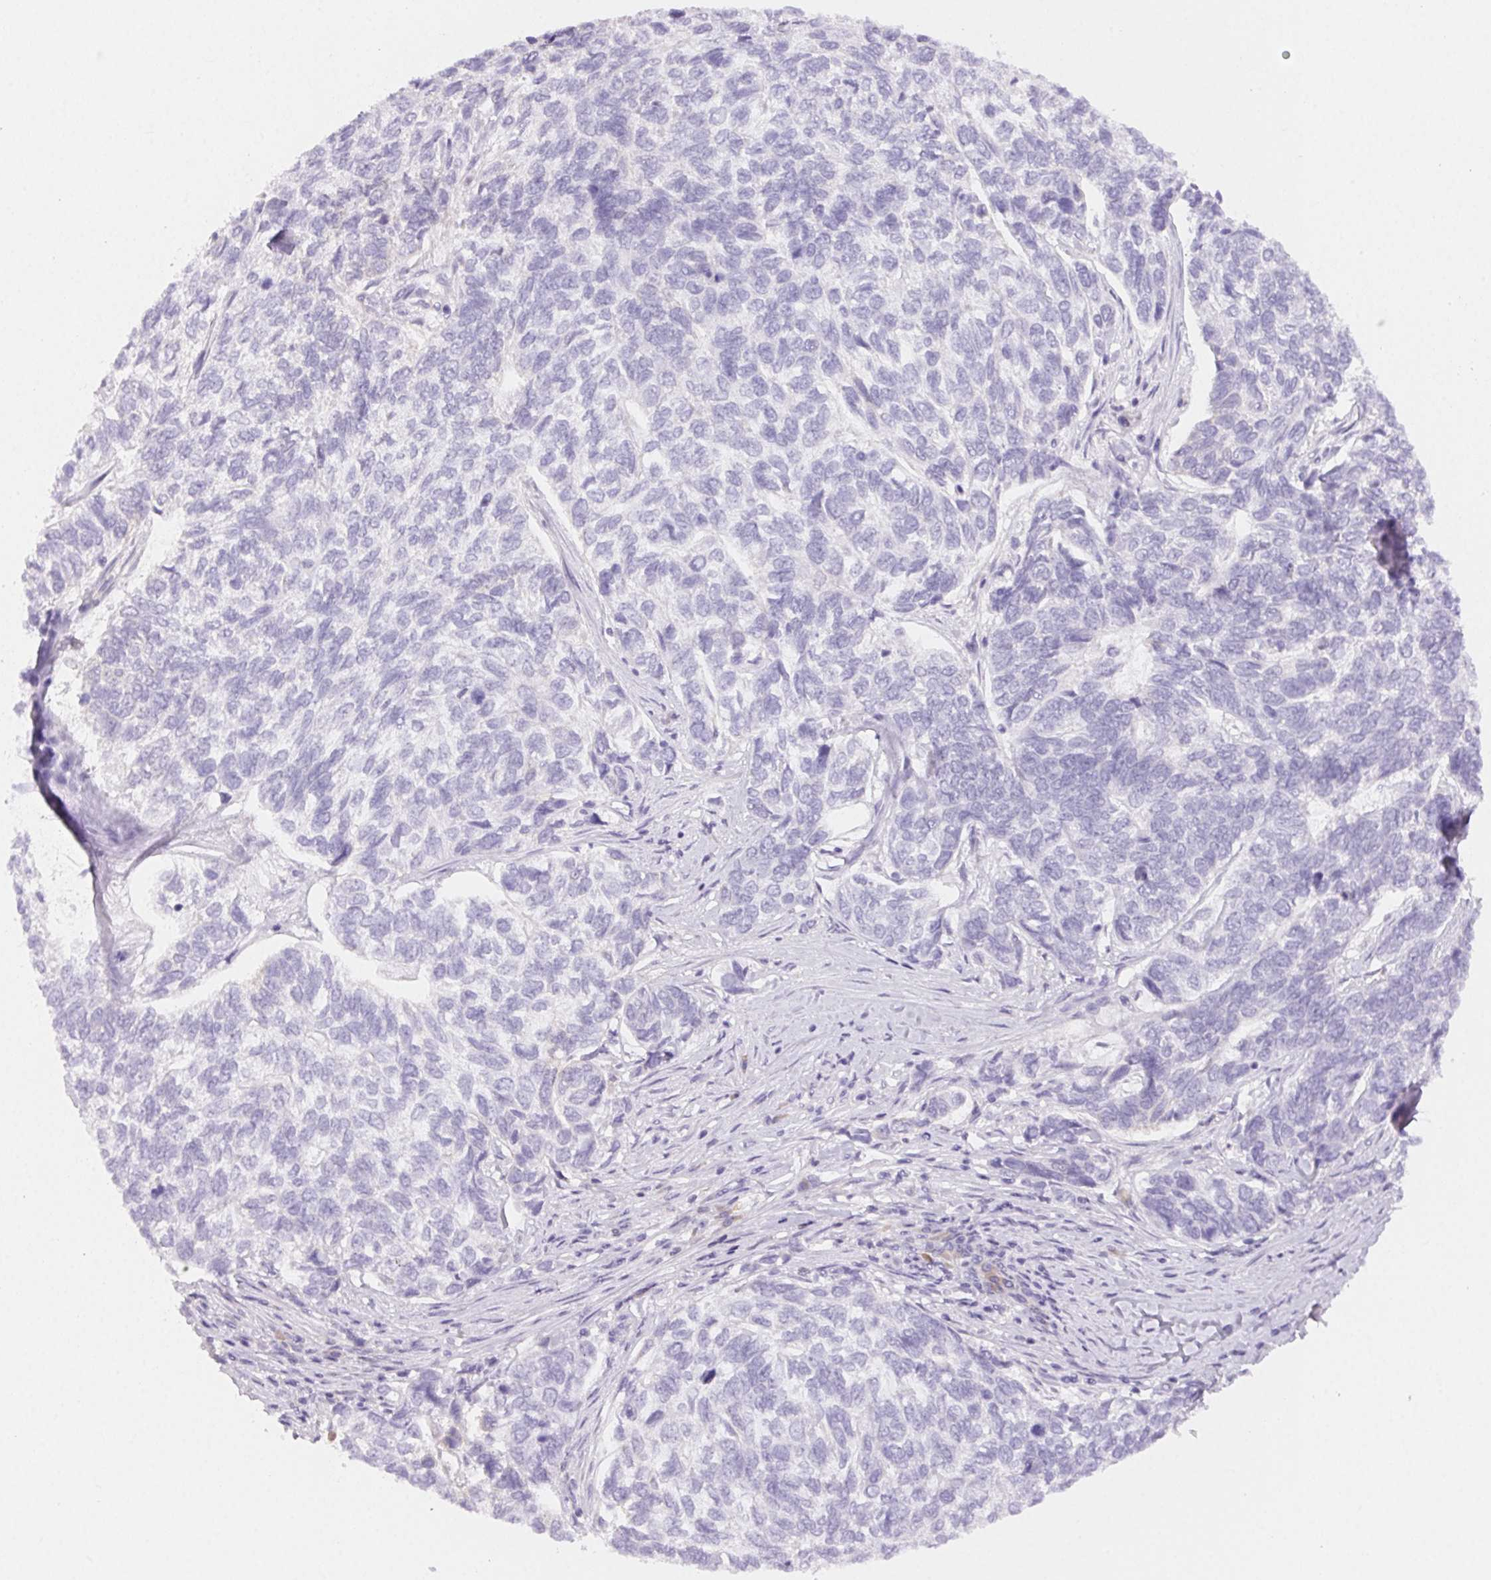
{"staining": {"intensity": "negative", "quantity": "none", "location": "none"}, "tissue": "skin cancer", "cell_type": "Tumor cells", "image_type": "cancer", "snomed": [{"axis": "morphology", "description": "Basal cell carcinoma"}, {"axis": "topography", "description": "Skin"}], "caption": "DAB immunohistochemical staining of human skin basal cell carcinoma reveals no significant expression in tumor cells.", "gene": "PADI4", "patient": {"sex": "female", "age": 65}}